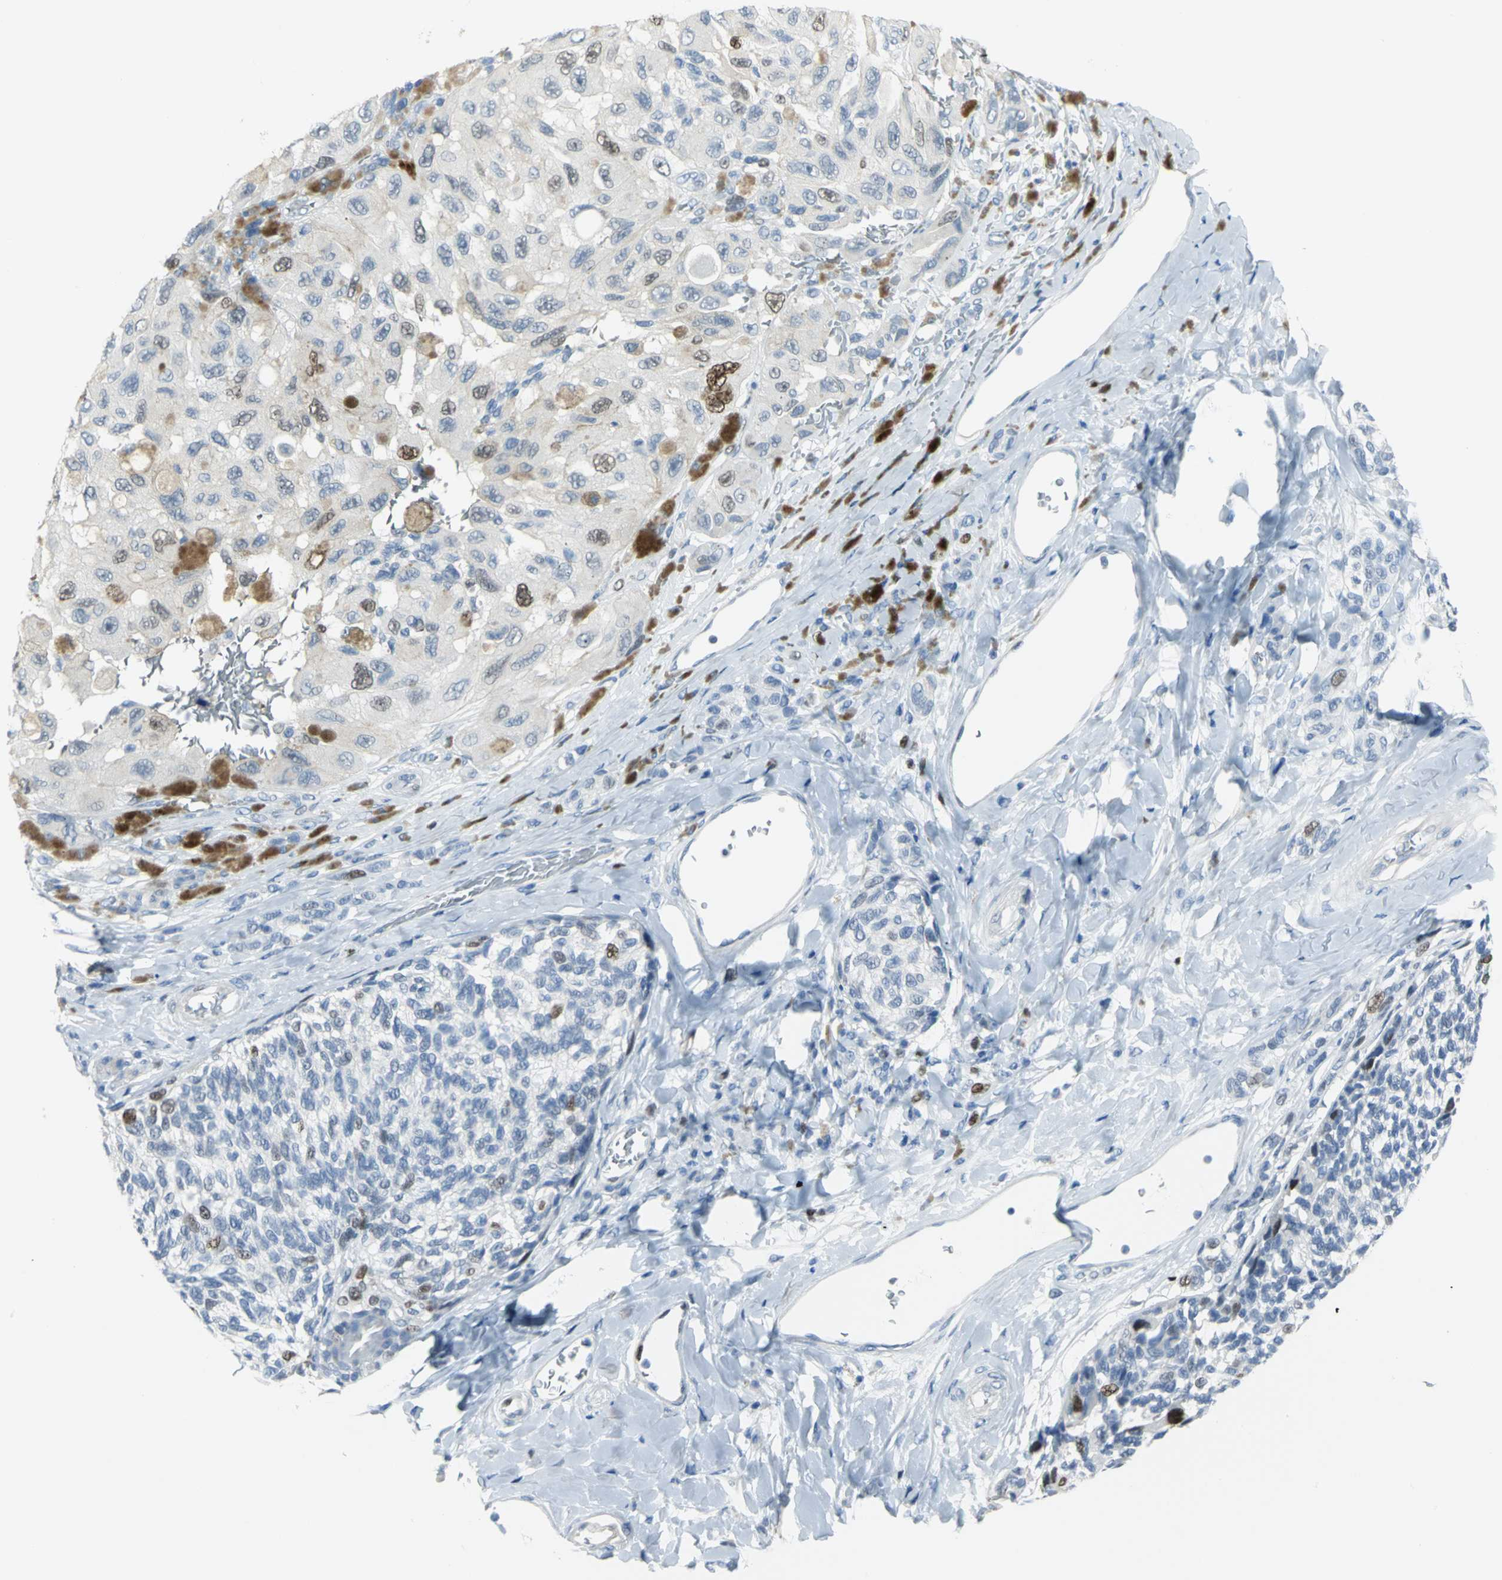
{"staining": {"intensity": "moderate", "quantity": "<25%", "location": "nuclear"}, "tissue": "melanoma", "cell_type": "Tumor cells", "image_type": "cancer", "snomed": [{"axis": "morphology", "description": "Malignant melanoma, NOS"}, {"axis": "topography", "description": "Skin"}], "caption": "Melanoma stained for a protein demonstrates moderate nuclear positivity in tumor cells.", "gene": "MCM3", "patient": {"sex": "female", "age": 73}}